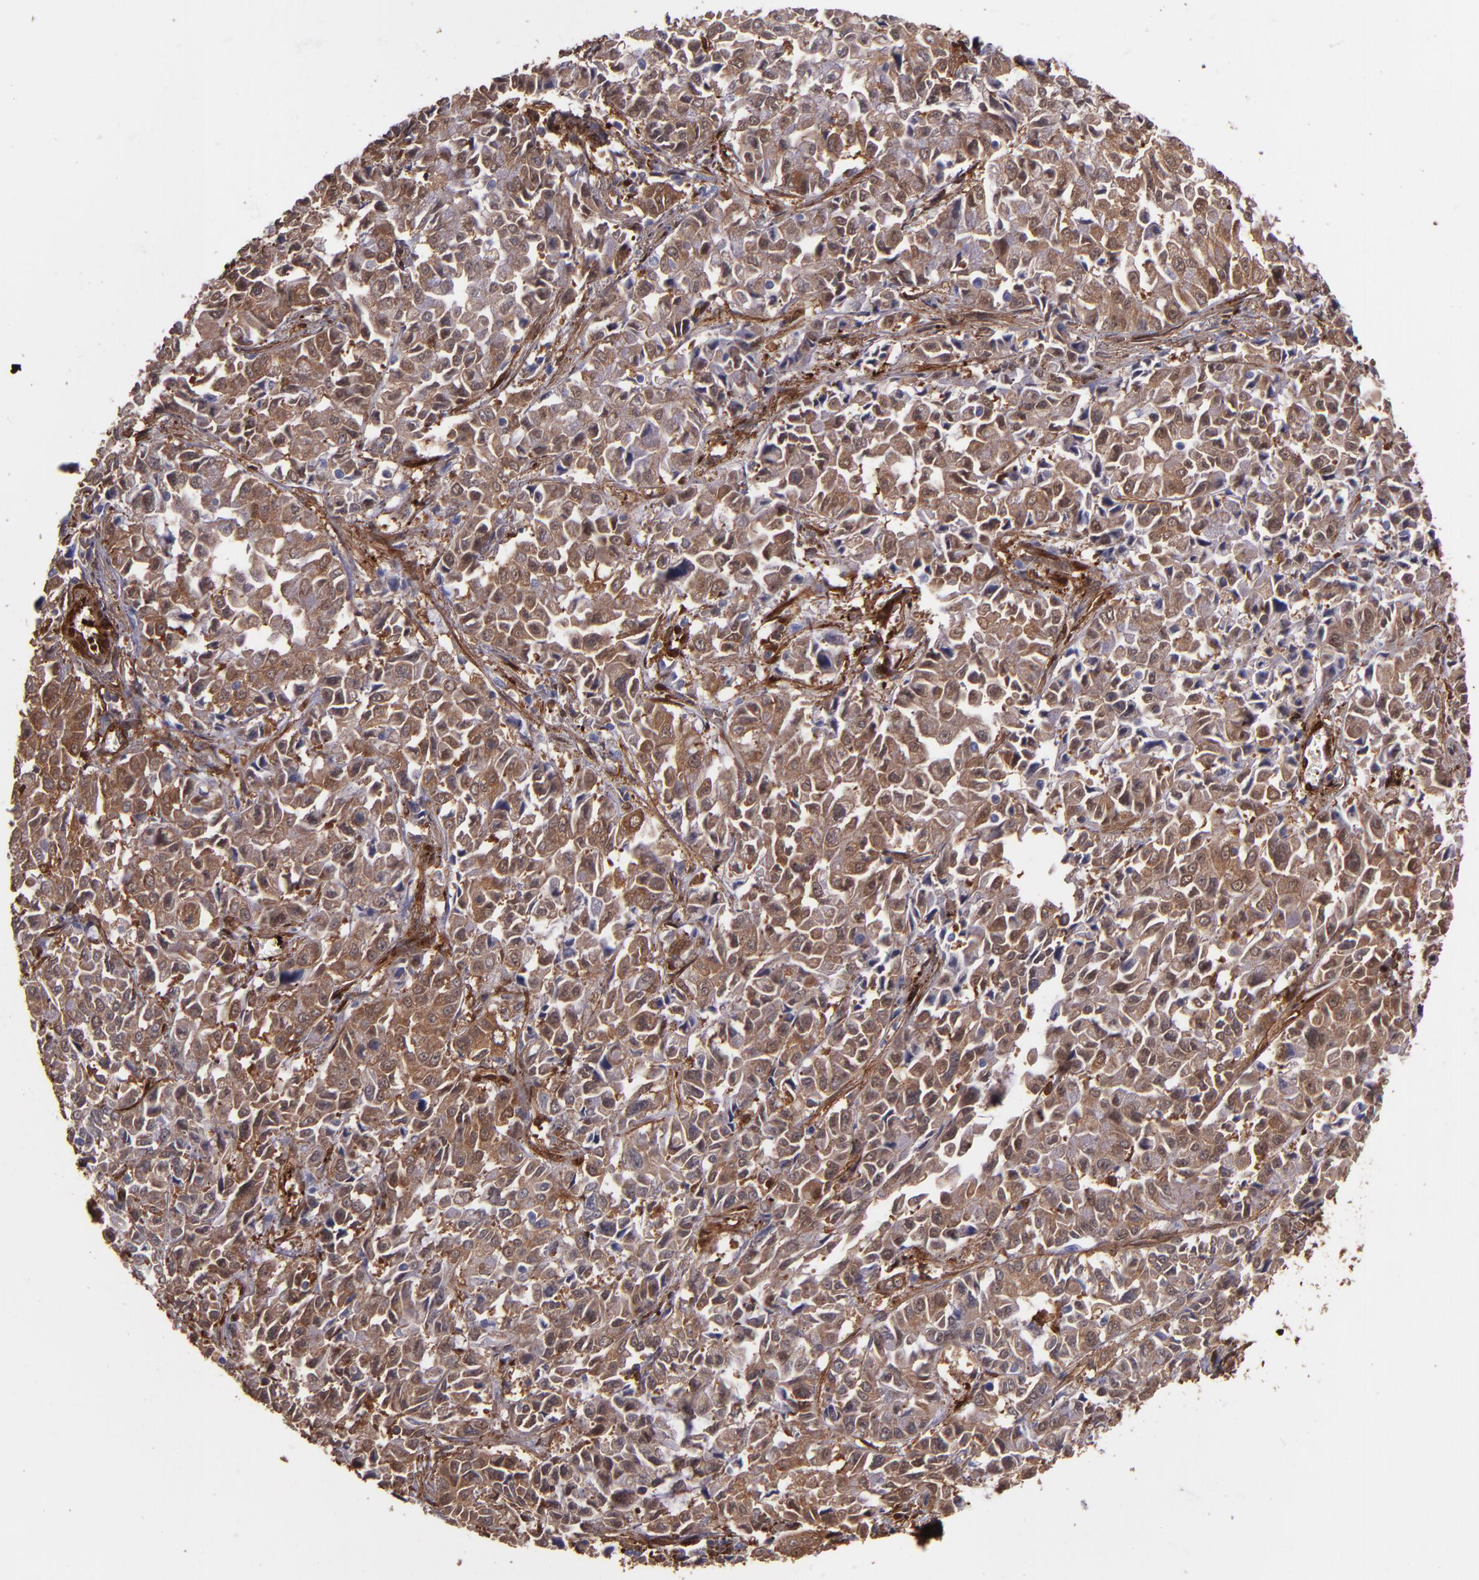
{"staining": {"intensity": "moderate", "quantity": ">75%", "location": "cytoplasmic/membranous"}, "tissue": "pancreatic cancer", "cell_type": "Tumor cells", "image_type": "cancer", "snomed": [{"axis": "morphology", "description": "Adenocarcinoma, NOS"}, {"axis": "topography", "description": "Pancreas"}], "caption": "Moderate cytoplasmic/membranous protein positivity is seen in about >75% of tumor cells in pancreatic cancer (adenocarcinoma).", "gene": "VCL", "patient": {"sex": "female", "age": 52}}